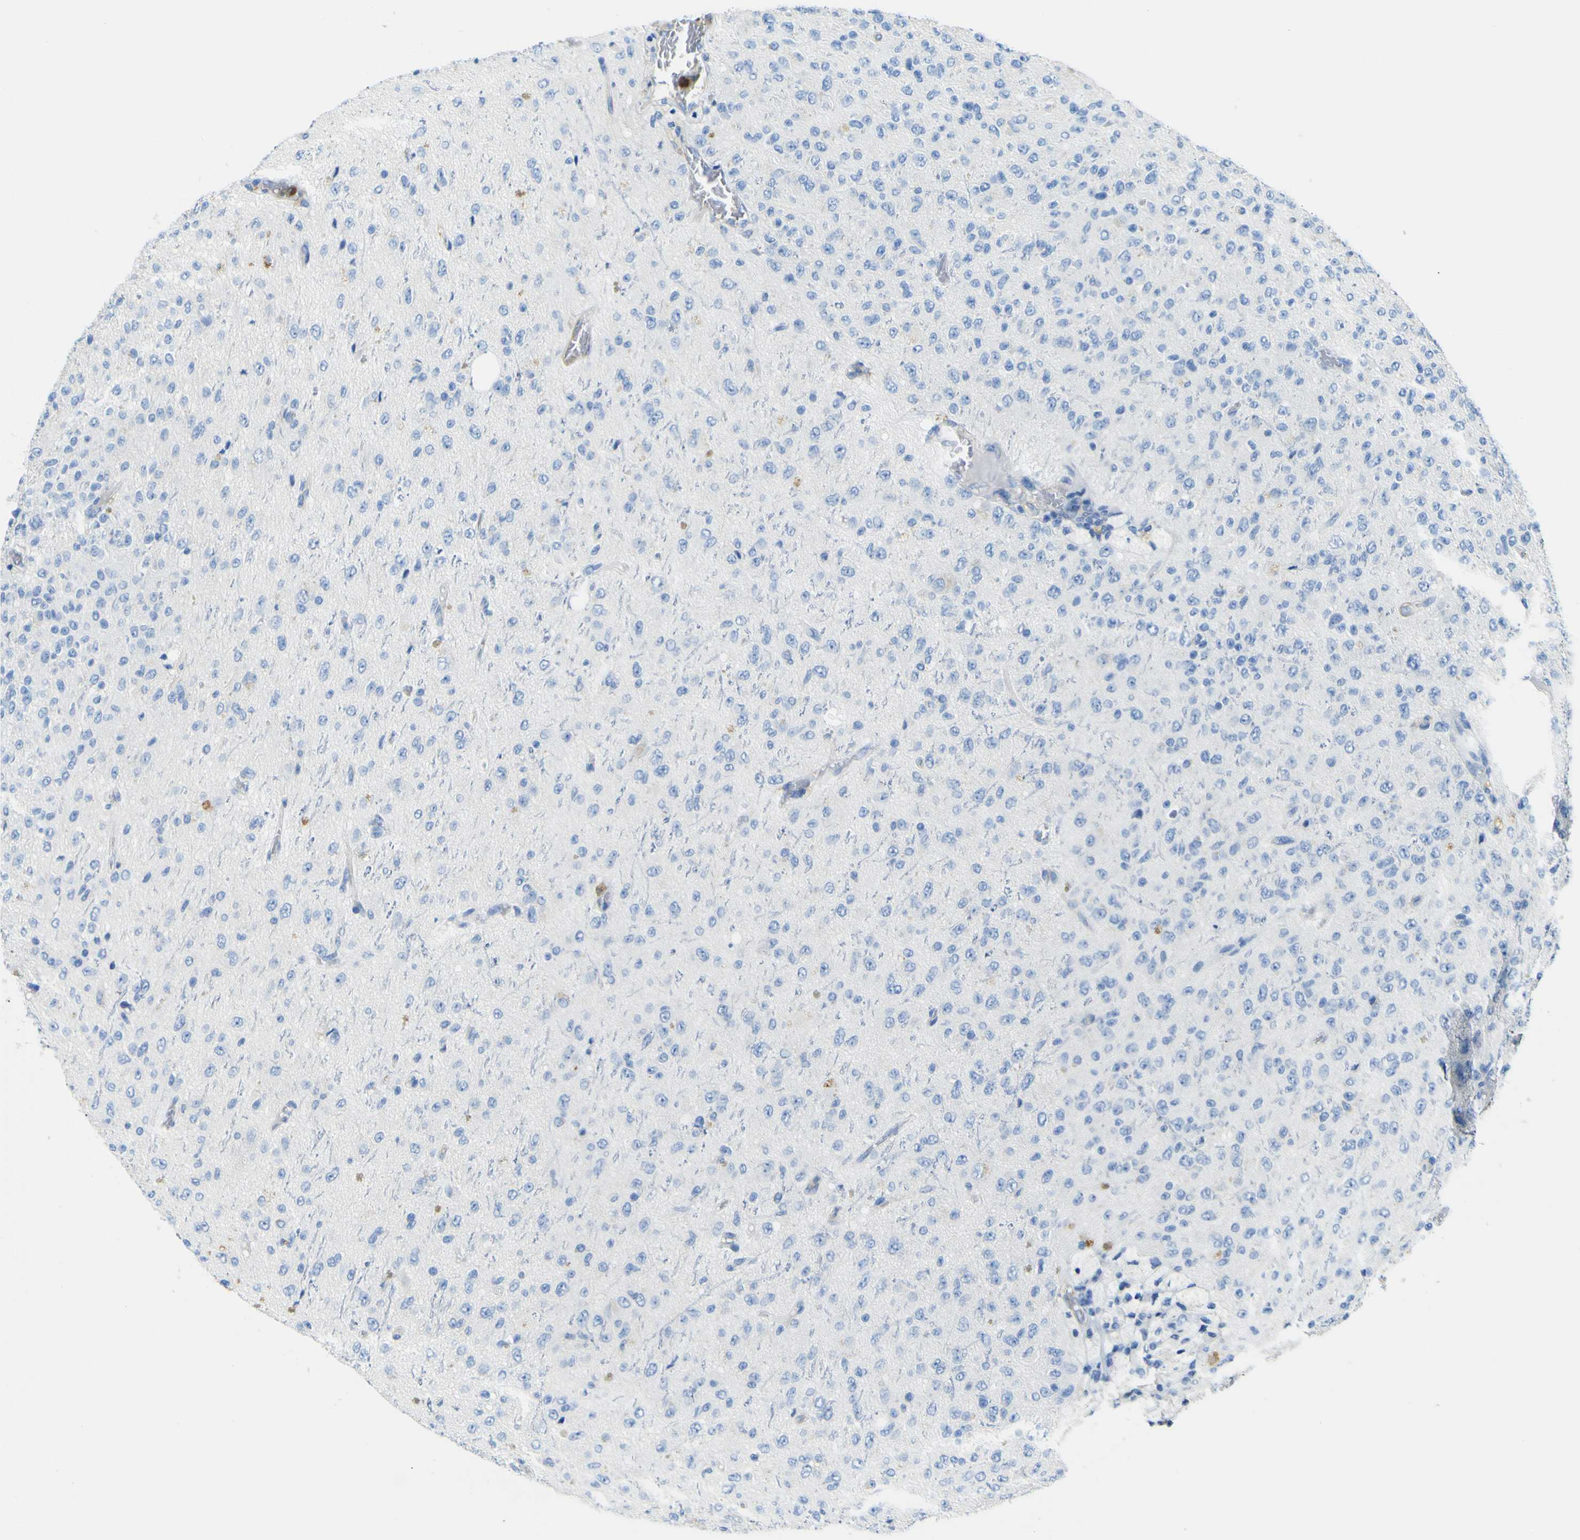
{"staining": {"intensity": "negative", "quantity": "none", "location": "none"}, "tissue": "glioma", "cell_type": "Tumor cells", "image_type": "cancer", "snomed": [{"axis": "morphology", "description": "Glioma, malignant, High grade"}, {"axis": "topography", "description": "pancreas cauda"}], "caption": "Immunohistochemistry image of neoplastic tissue: malignant glioma (high-grade) stained with DAB (3,3'-diaminobenzidine) demonstrates no significant protein positivity in tumor cells.", "gene": "CD93", "patient": {"sex": "male", "age": 60}}